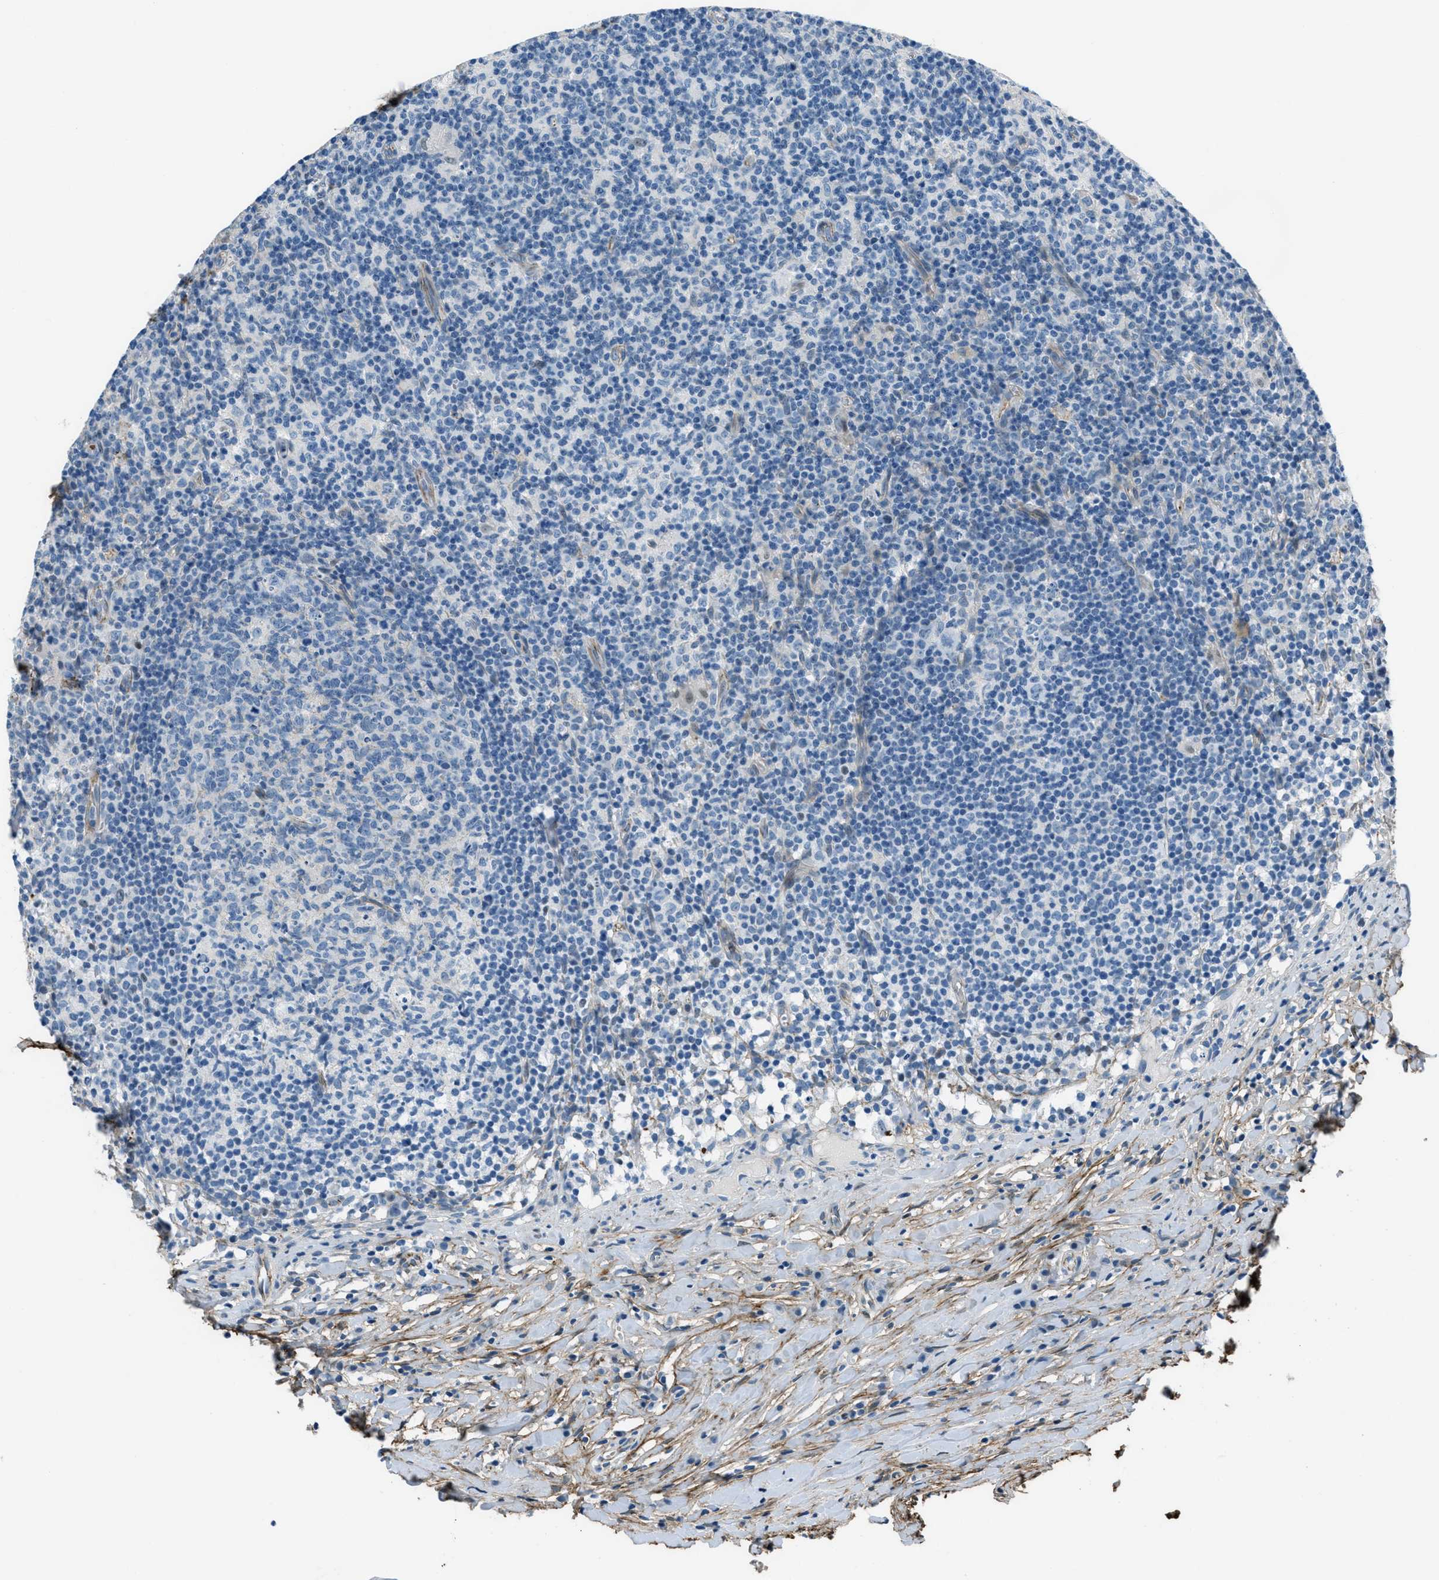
{"staining": {"intensity": "negative", "quantity": "none", "location": "none"}, "tissue": "lymph node", "cell_type": "Germinal center cells", "image_type": "normal", "snomed": [{"axis": "morphology", "description": "Normal tissue, NOS"}, {"axis": "morphology", "description": "Inflammation, NOS"}, {"axis": "topography", "description": "Lymph node"}], "caption": "Immunohistochemistry image of normal lymph node: lymph node stained with DAB reveals no significant protein positivity in germinal center cells.", "gene": "FBN1", "patient": {"sex": "male", "age": 55}}